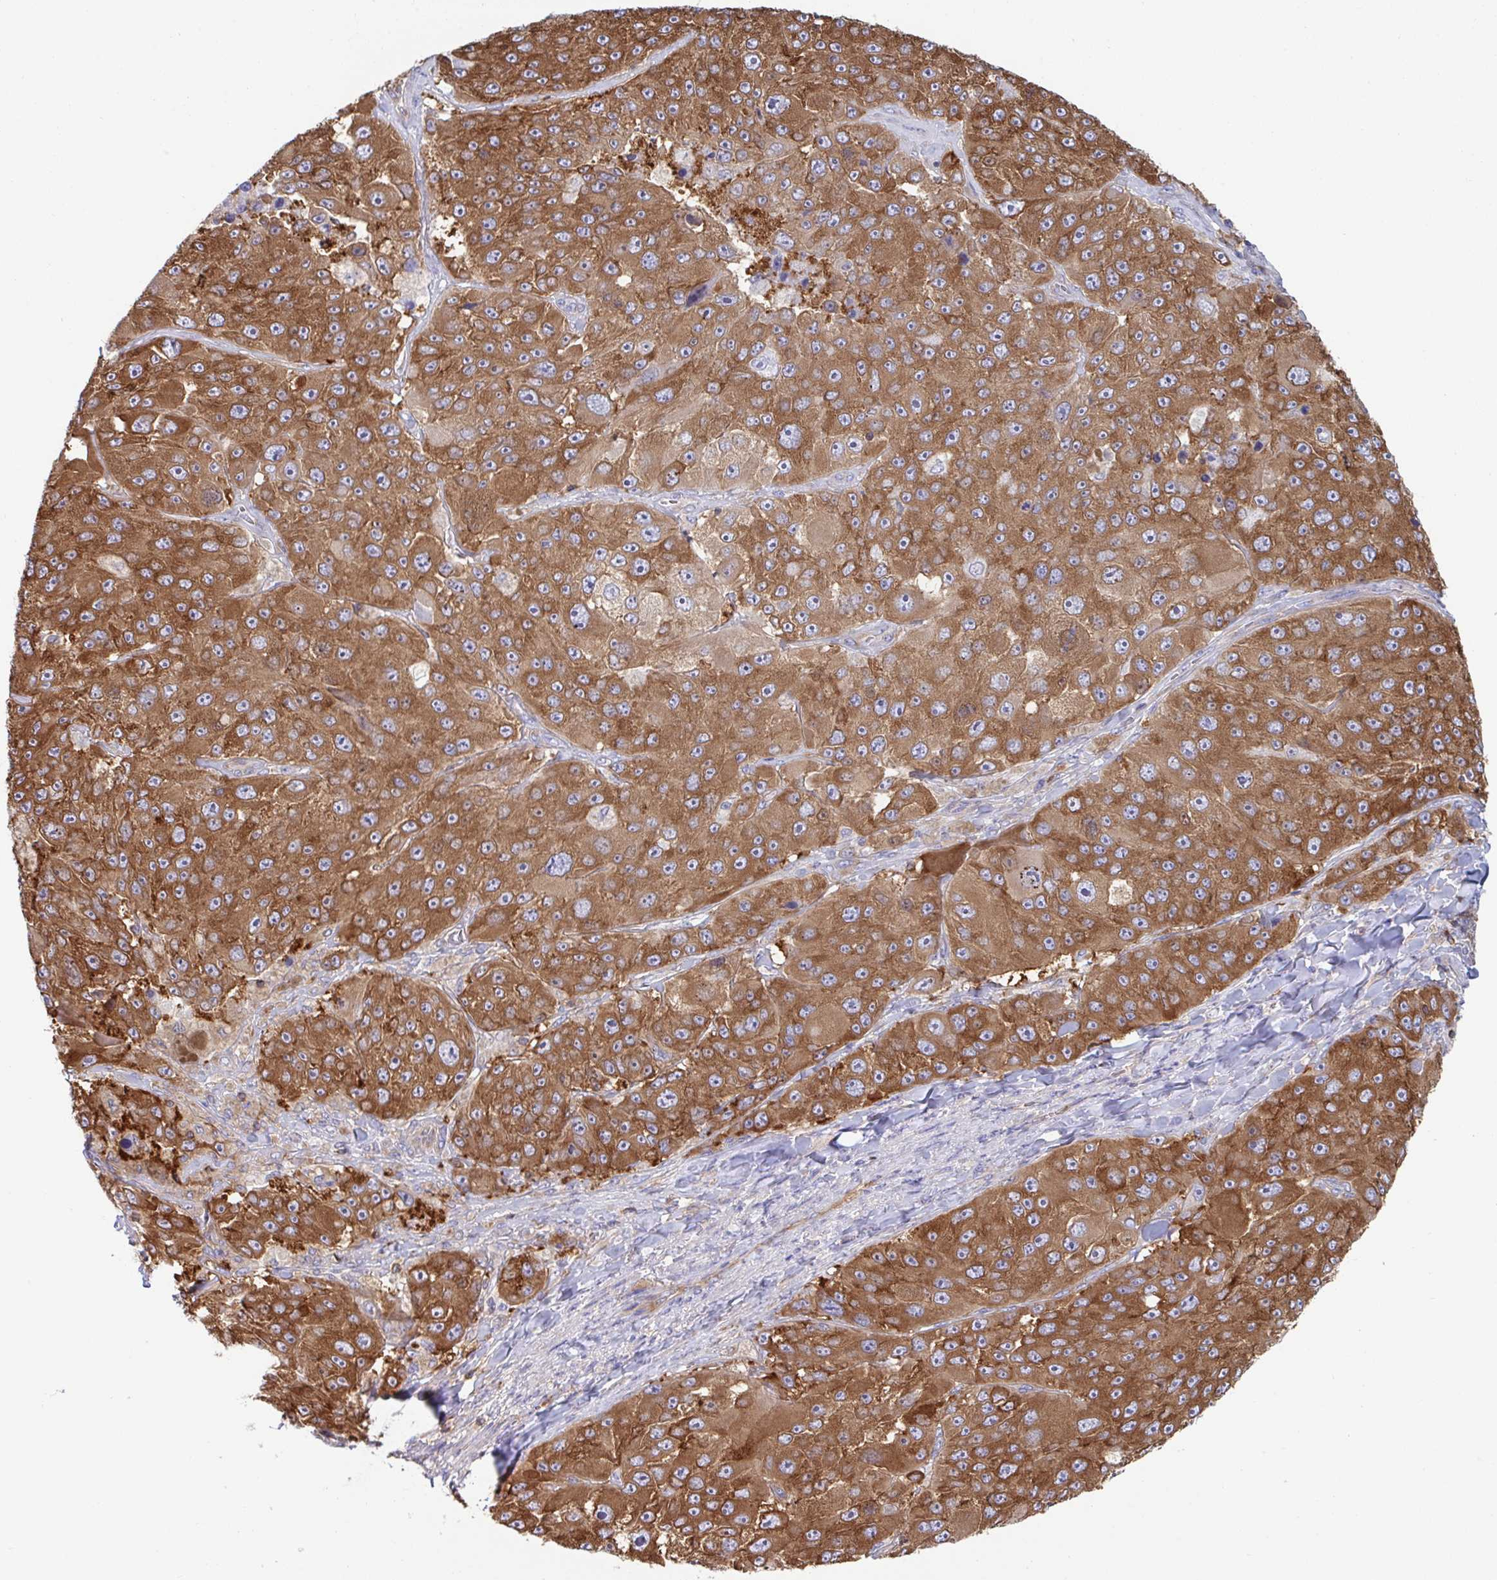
{"staining": {"intensity": "strong", "quantity": ">75%", "location": "cytoplasmic/membranous"}, "tissue": "melanoma", "cell_type": "Tumor cells", "image_type": "cancer", "snomed": [{"axis": "morphology", "description": "Malignant melanoma, Metastatic site"}, {"axis": "topography", "description": "Lymph node"}], "caption": "IHC of human malignant melanoma (metastatic site) displays high levels of strong cytoplasmic/membranous positivity in approximately >75% of tumor cells. (Stains: DAB in brown, nuclei in blue, Microscopy: brightfield microscopy at high magnification).", "gene": "WNK1", "patient": {"sex": "male", "age": 62}}